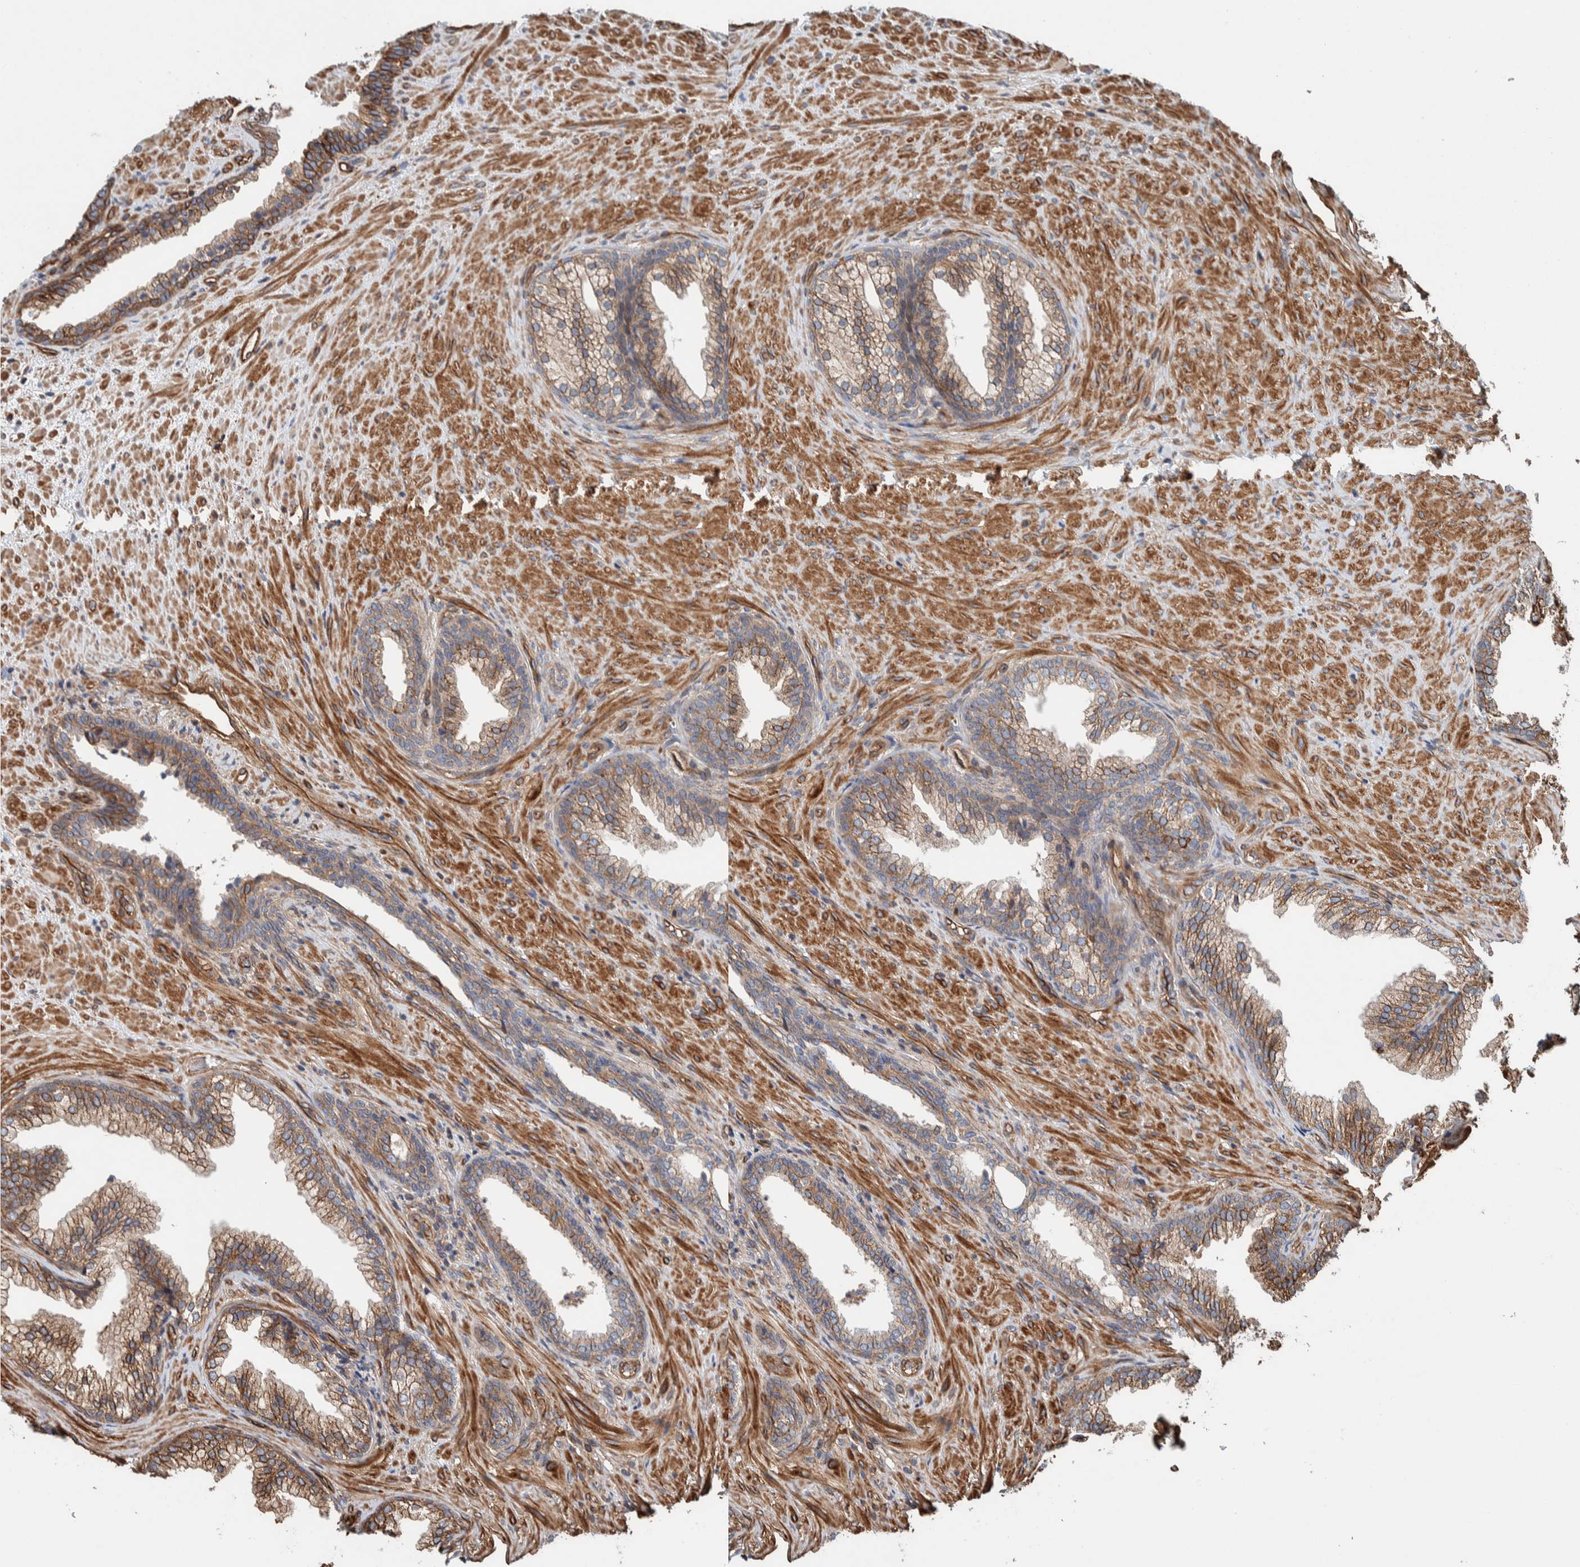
{"staining": {"intensity": "moderate", "quantity": "25%-75%", "location": "cytoplasmic/membranous"}, "tissue": "prostate", "cell_type": "Glandular cells", "image_type": "normal", "snomed": [{"axis": "morphology", "description": "Normal tissue, NOS"}, {"axis": "topography", "description": "Prostate"}], "caption": "A photomicrograph showing moderate cytoplasmic/membranous staining in about 25%-75% of glandular cells in normal prostate, as visualized by brown immunohistochemical staining.", "gene": "PKD1L1", "patient": {"sex": "male", "age": 76}}